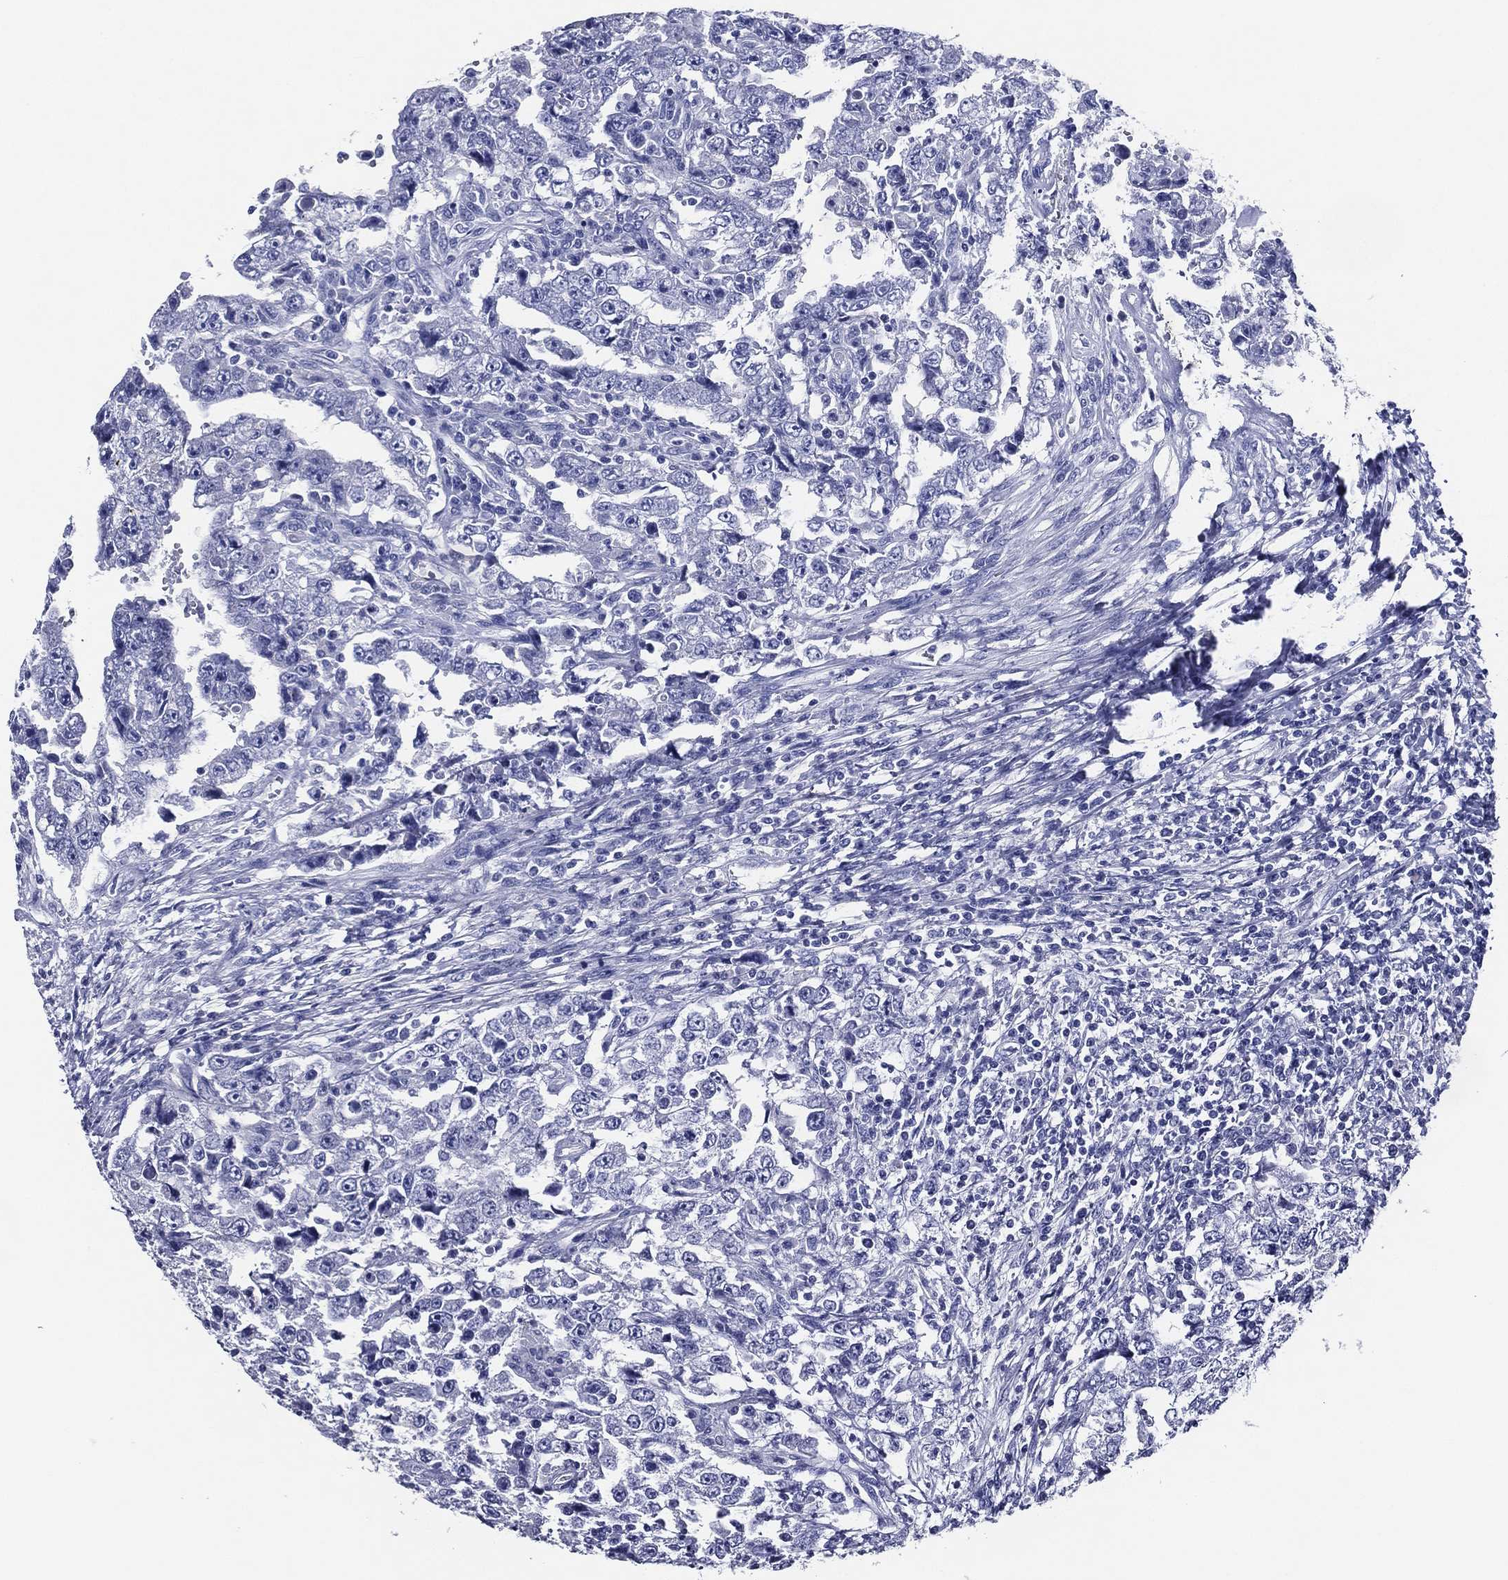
{"staining": {"intensity": "negative", "quantity": "none", "location": "none"}, "tissue": "testis cancer", "cell_type": "Tumor cells", "image_type": "cancer", "snomed": [{"axis": "morphology", "description": "Carcinoma, Embryonal, NOS"}, {"axis": "topography", "description": "Testis"}], "caption": "Immunohistochemistry image of neoplastic tissue: human testis embryonal carcinoma stained with DAB (3,3'-diaminobenzidine) shows no significant protein expression in tumor cells. (Brightfield microscopy of DAB IHC at high magnification).", "gene": "ACE2", "patient": {"sex": "male", "age": 26}}